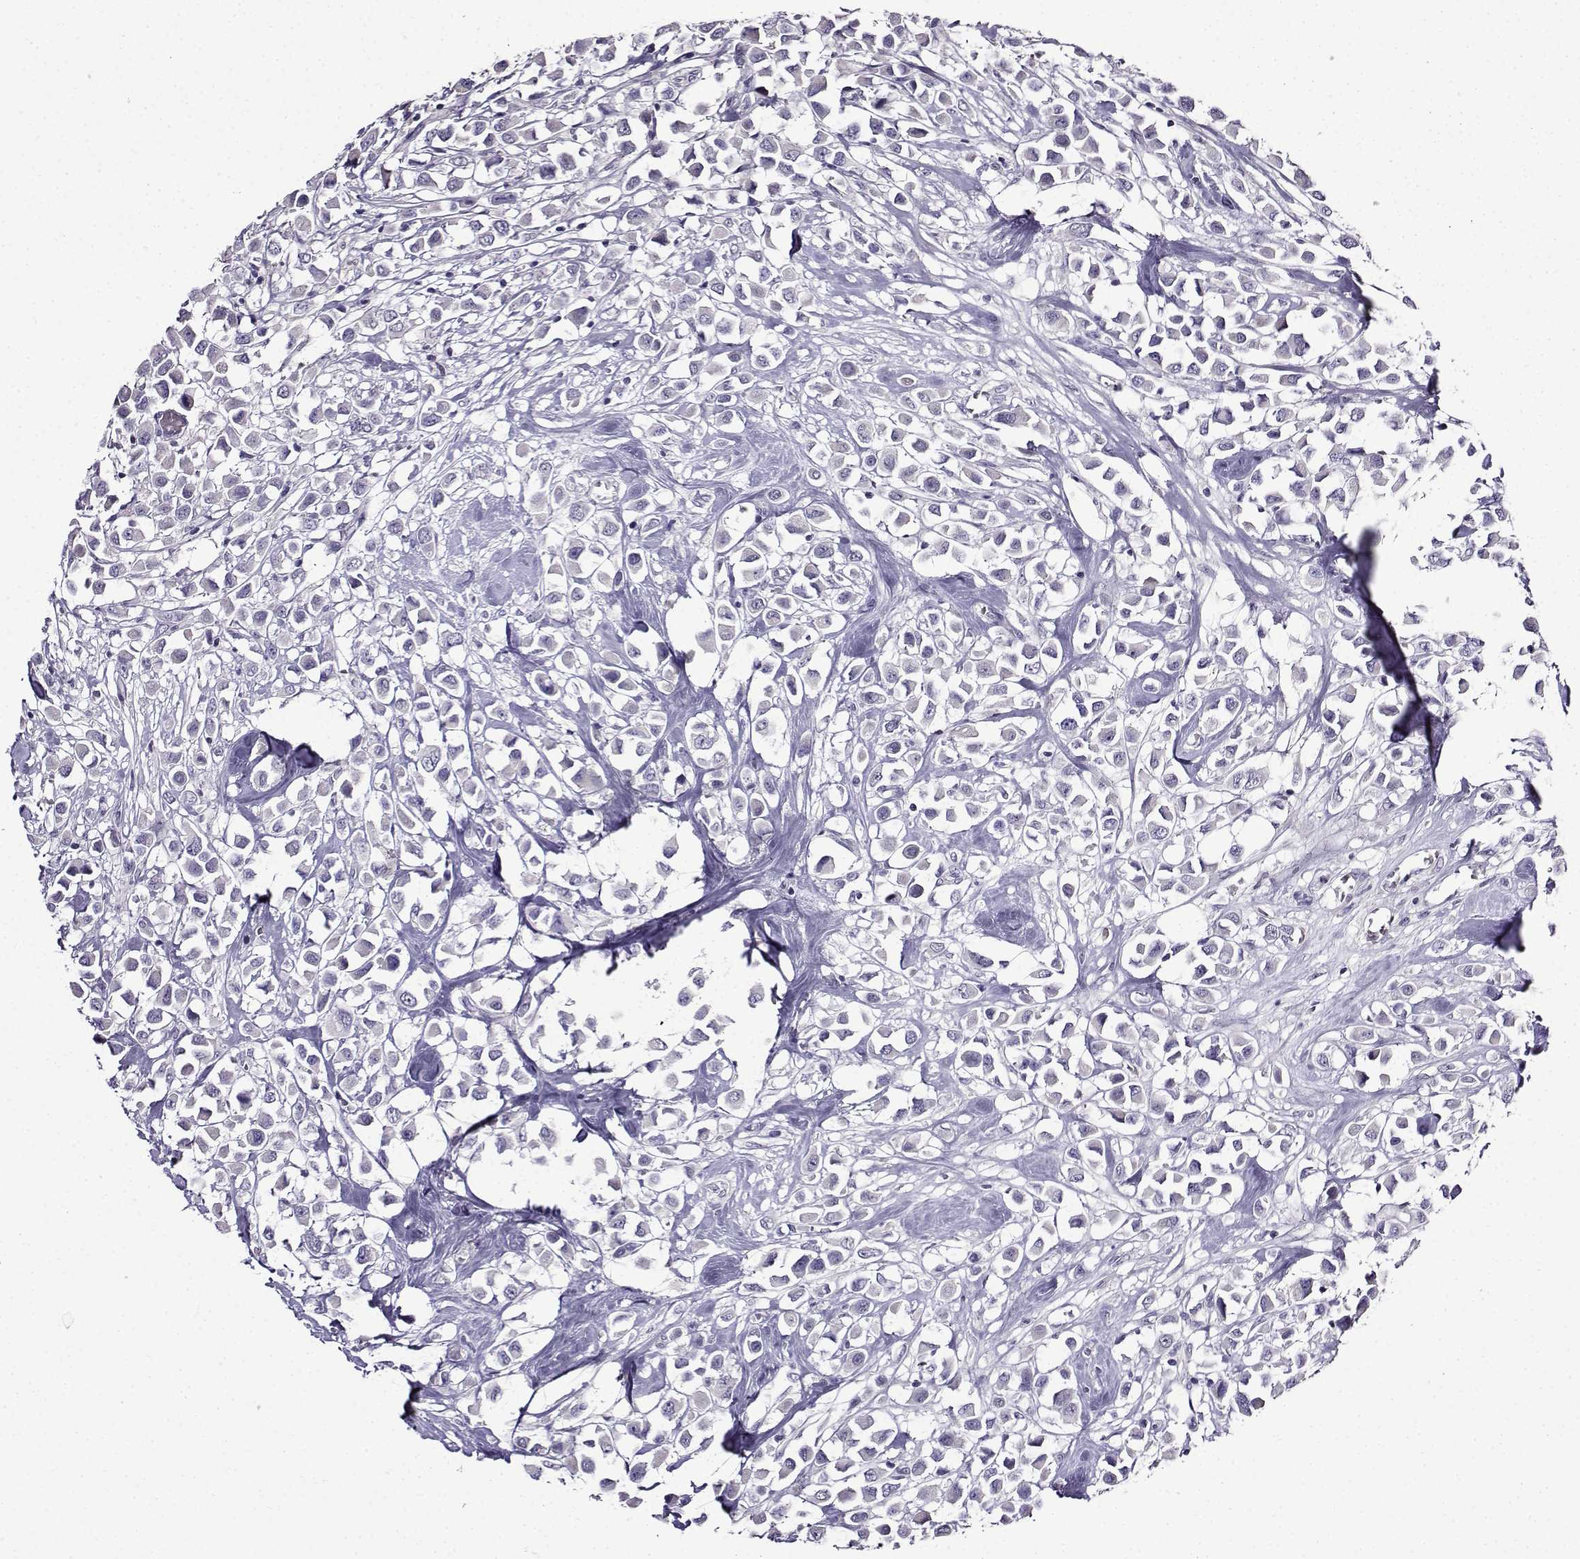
{"staining": {"intensity": "negative", "quantity": "none", "location": "none"}, "tissue": "breast cancer", "cell_type": "Tumor cells", "image_type": "cancer", "snomed": [{"axis": "morphology", "description": "Duct carcinoma"}, {"axis": "topography", "description": "Breast"}], "caption": "This micrograph is of breast cancer (infiltrating ductal carcinoma) stained with immunohistochemistry (IHC) to label a protein in brown with the nuclei are counter-stained blue. There is no staining in tumor cells.", "gene": "TMEM266", "patient": {"sex": "female", "age": 61}}